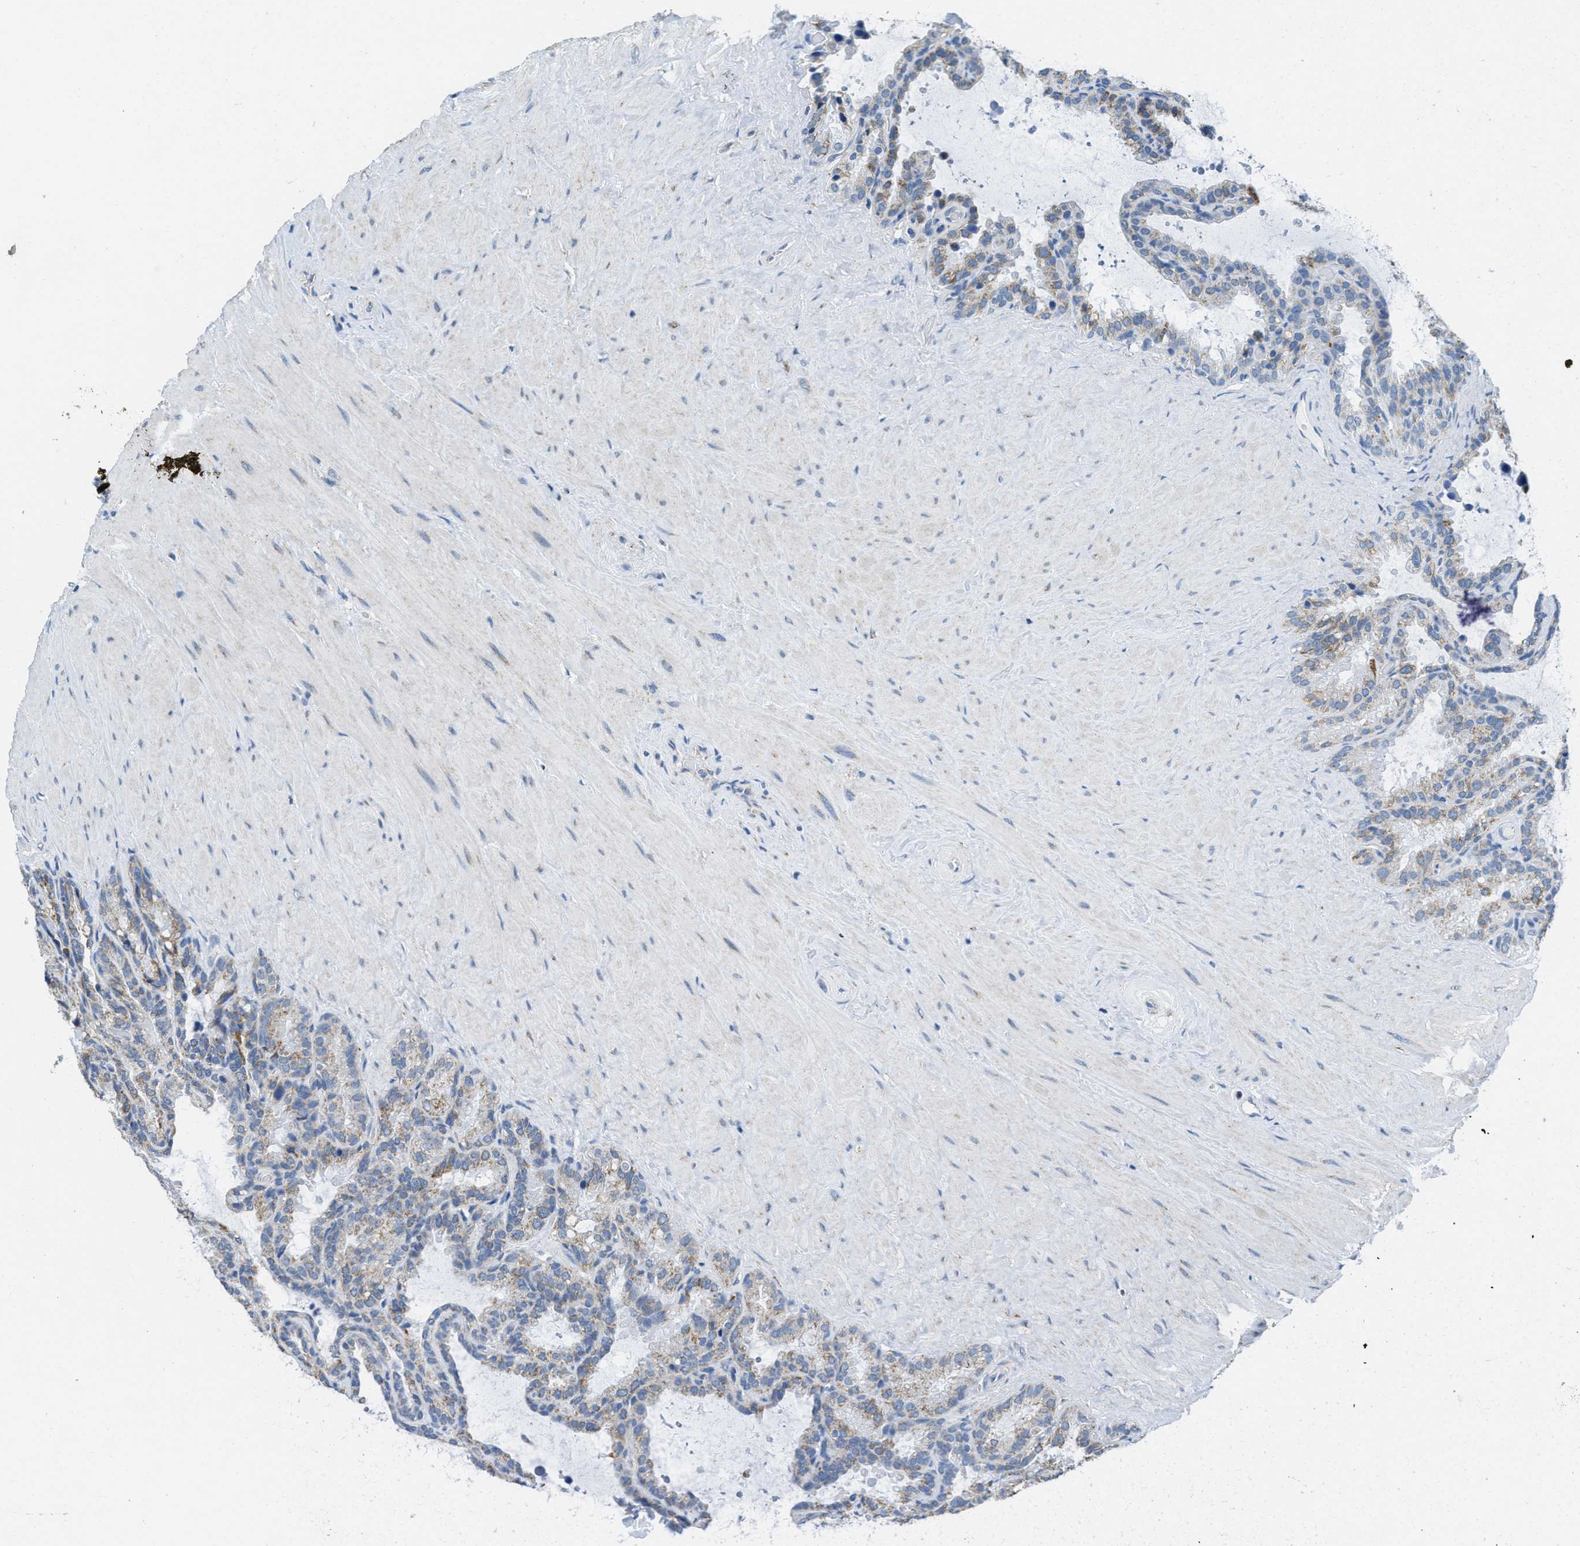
{"staining": {"intensity": "weak", "quantity": ">75%", "location": "cytoplasmic/membranous"}, "tissue": "seminal vesicle", "cell_type": "Glandular cells", "image_type": "normal", "snomed": [{"axis": "morphology", "description": "Normal tissue, NOS"}, {"axis": "topography", "description": "Seminal veicle"}], "caption": "Immunohistochemistry (IHC) of benign human seminal vesicle reveals low levels of weak cytoplasmic/membranous positivity in approximately >75% of glandular cells.", "gene": "TOMM70", "patient": {"sex": "male", "age": 46}}